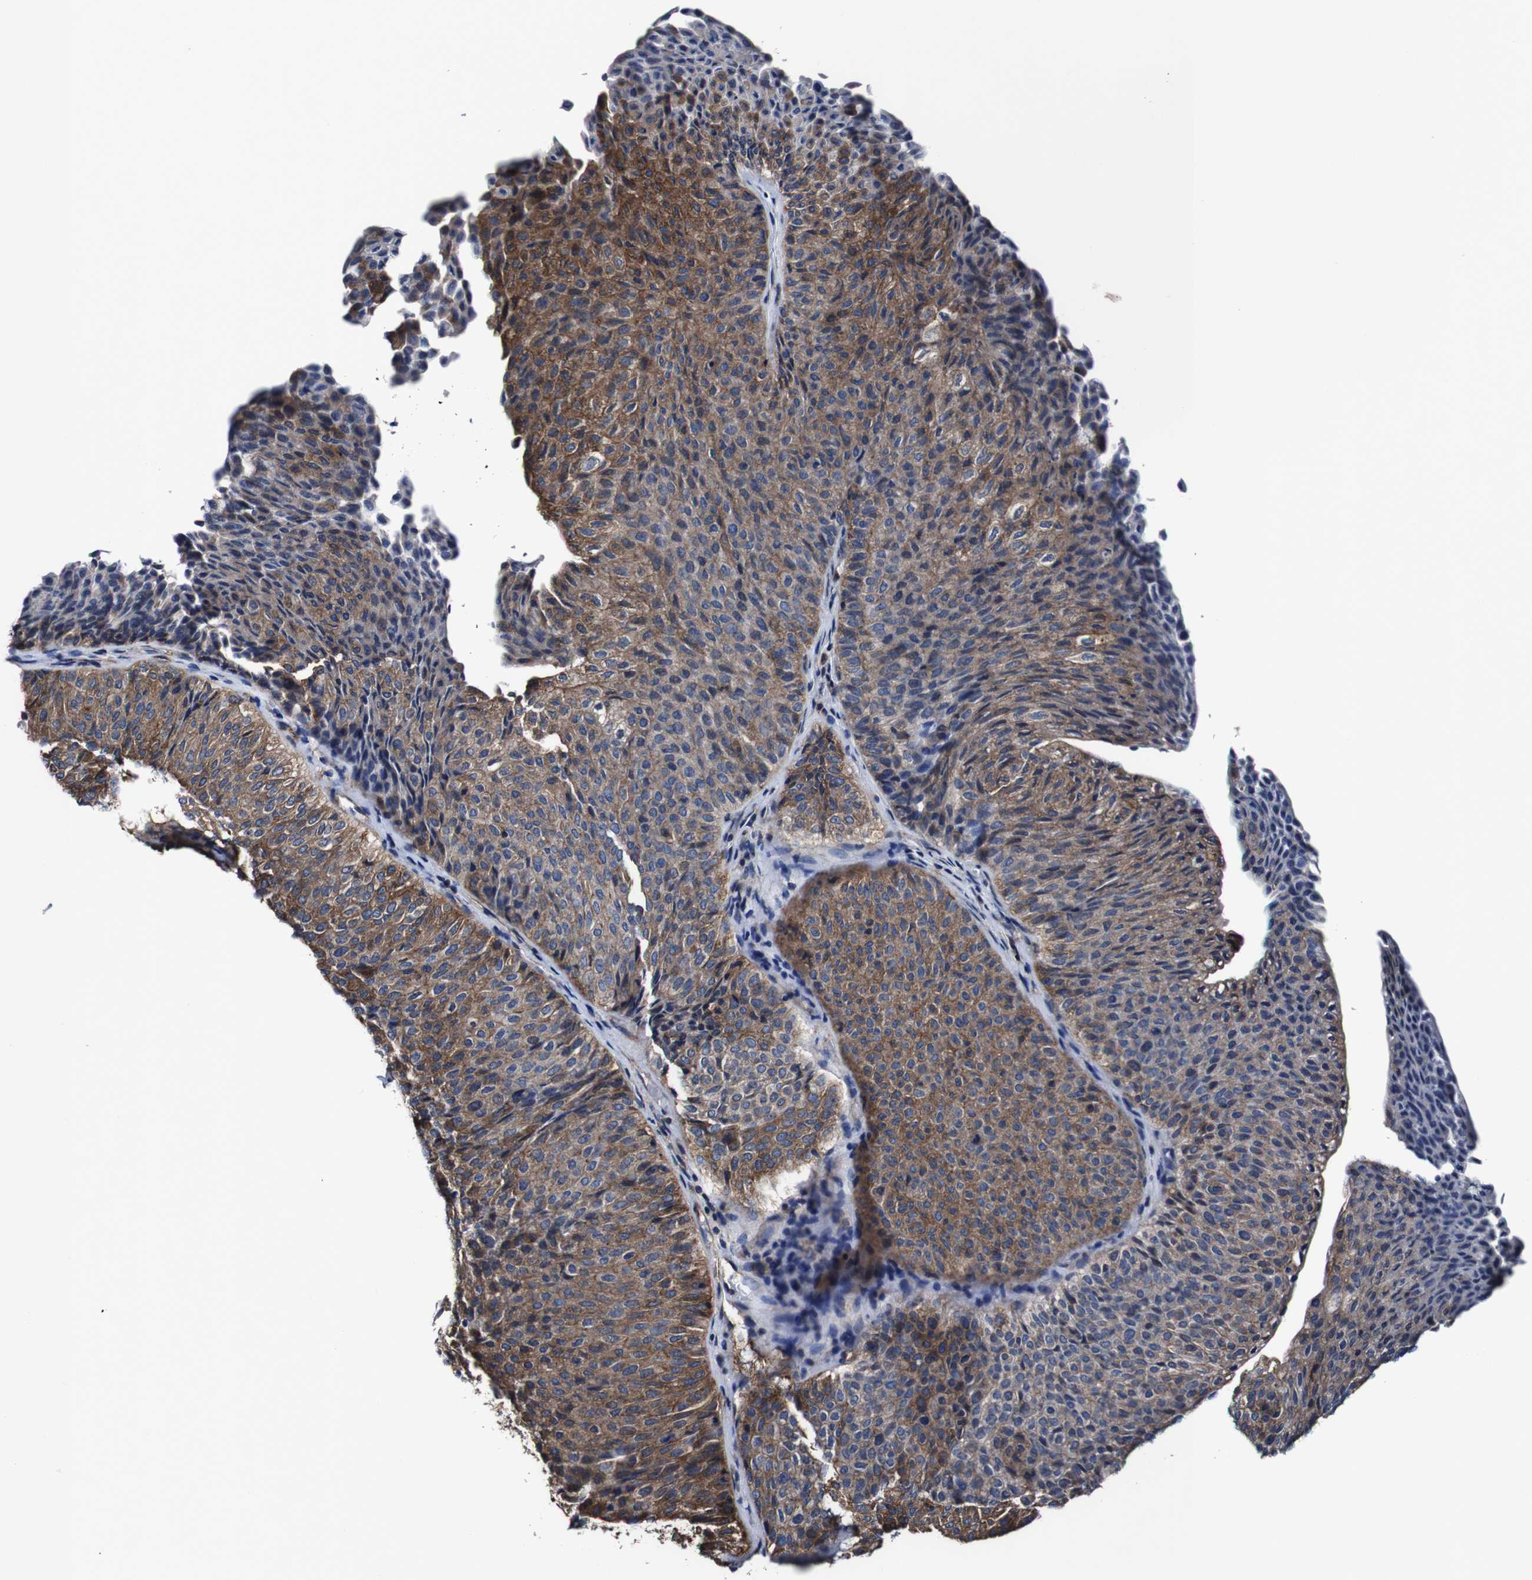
{"staining": {"intensity": "strong", "quantity": "25%-75%", "location": "cytoplasmic/membranous"}, "tissue": "urothelial cancer", "cell_type": "Tumor cells", "image_type": "cancer", "snomed": [{"axis": "morphology", "description": "Urothelial carcinoma, Low grade"}, {"axis": "topography", "description": "Urinary bladder"}], "caption": "This is a histology image of immunohistochemistry (IHC) staining of urothelial cancer, which shows strong expression in the cytoplasmic/membranous of tumor cells.", "gene": "CSF1R", "patient": {"sex": "male", "age": 78}}